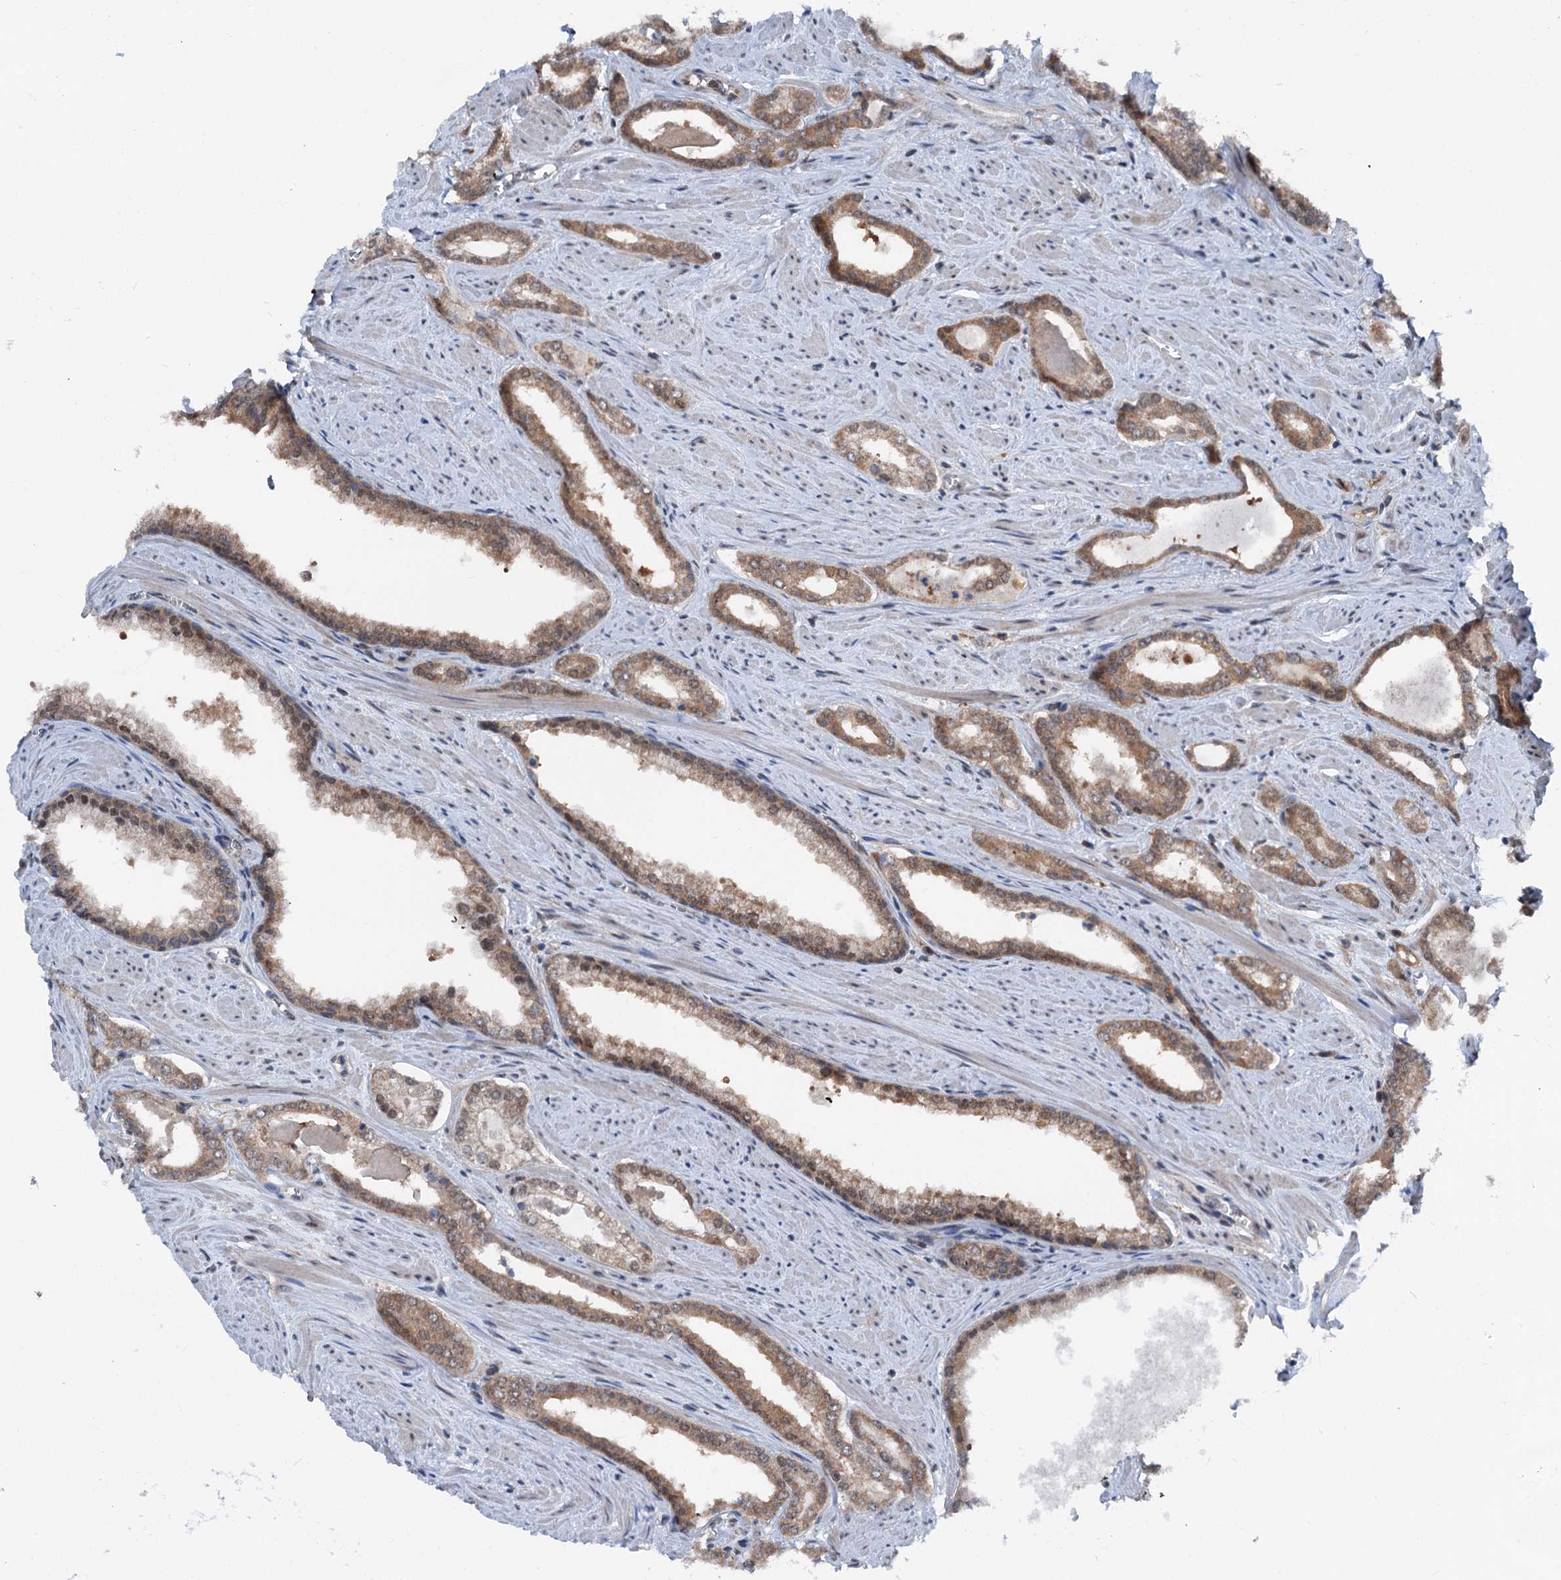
{"staining": {"intensity": "moderate", "quantity": ">75%", "location": "cytoplasmic/membranous,nuclear"}, "tissue": "prostate cancer", "cell_type": "Tumor cells", "image_type": "cancer", "snomed": [{"axis": "morphology", "description": "Adenocarcinoma, Low grade"}, {"axis": "topography", "description": "Prostate and seminal vesicle, NOS"}], "caption": "The immunohistochemical stain shows moderate cytoplasmic/membranous and nuclear staining in tumor cells of adenocarcinoma (low-grade) (prostate) tissue.", "gene": "PSMD13", "patient": {"sex": "male", "age": 60}}